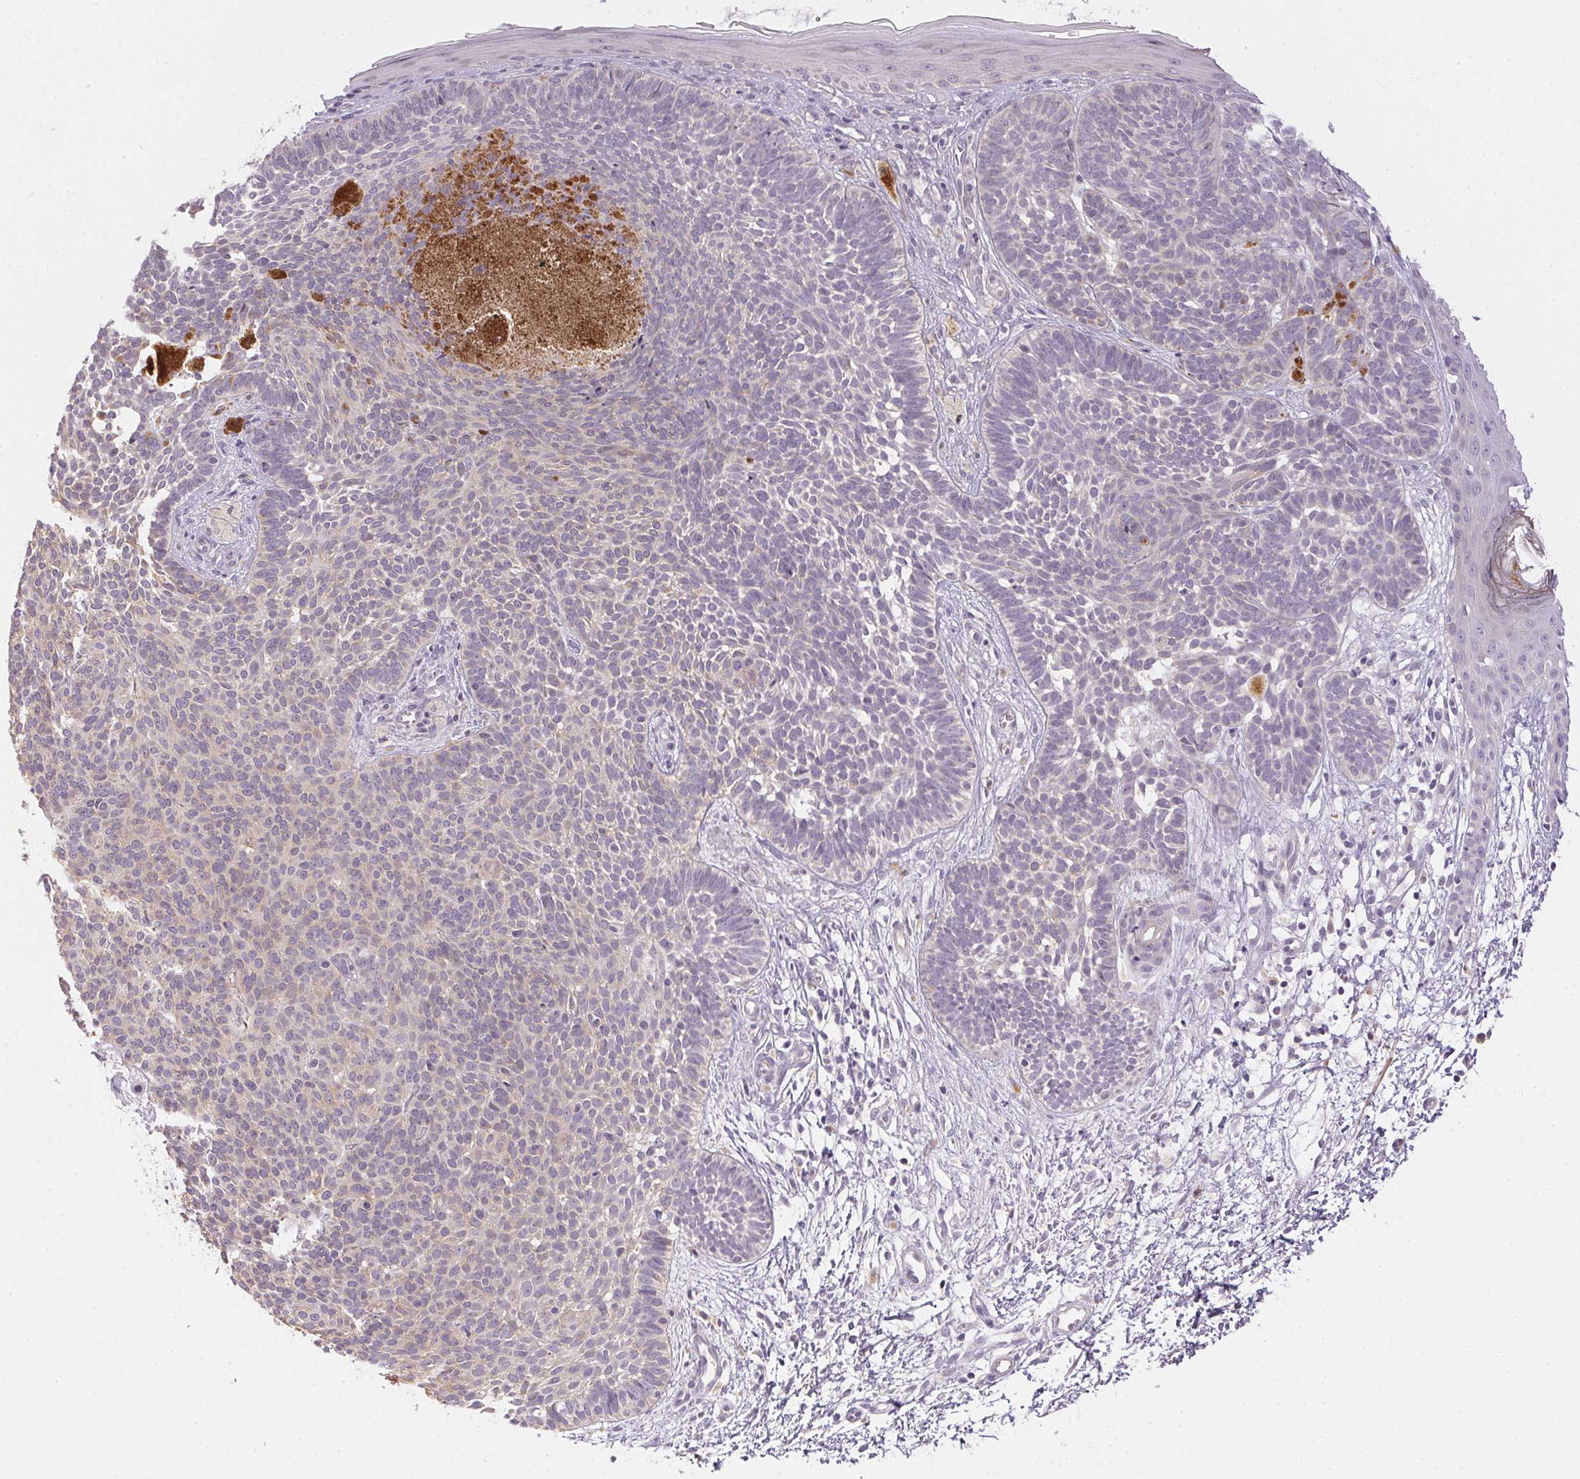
{"staining": {"intensity": "negative", "quantity": "none", "location": "none"}, "tissue": "skin cancer", "cell_type": "Tumor cells", "image_type": "cancer", "snomed": [{"axis": "morphology", "description": "Basal cell carcinoma"}, {"axis": "topography", "description": "Skin"}], "caption": "IHC of skin cancer (basal cell carcinoma) exhibits no expression in tumor cells.", "gene": "TTC23L", "patient": {"sex": "female", "age": 85}}